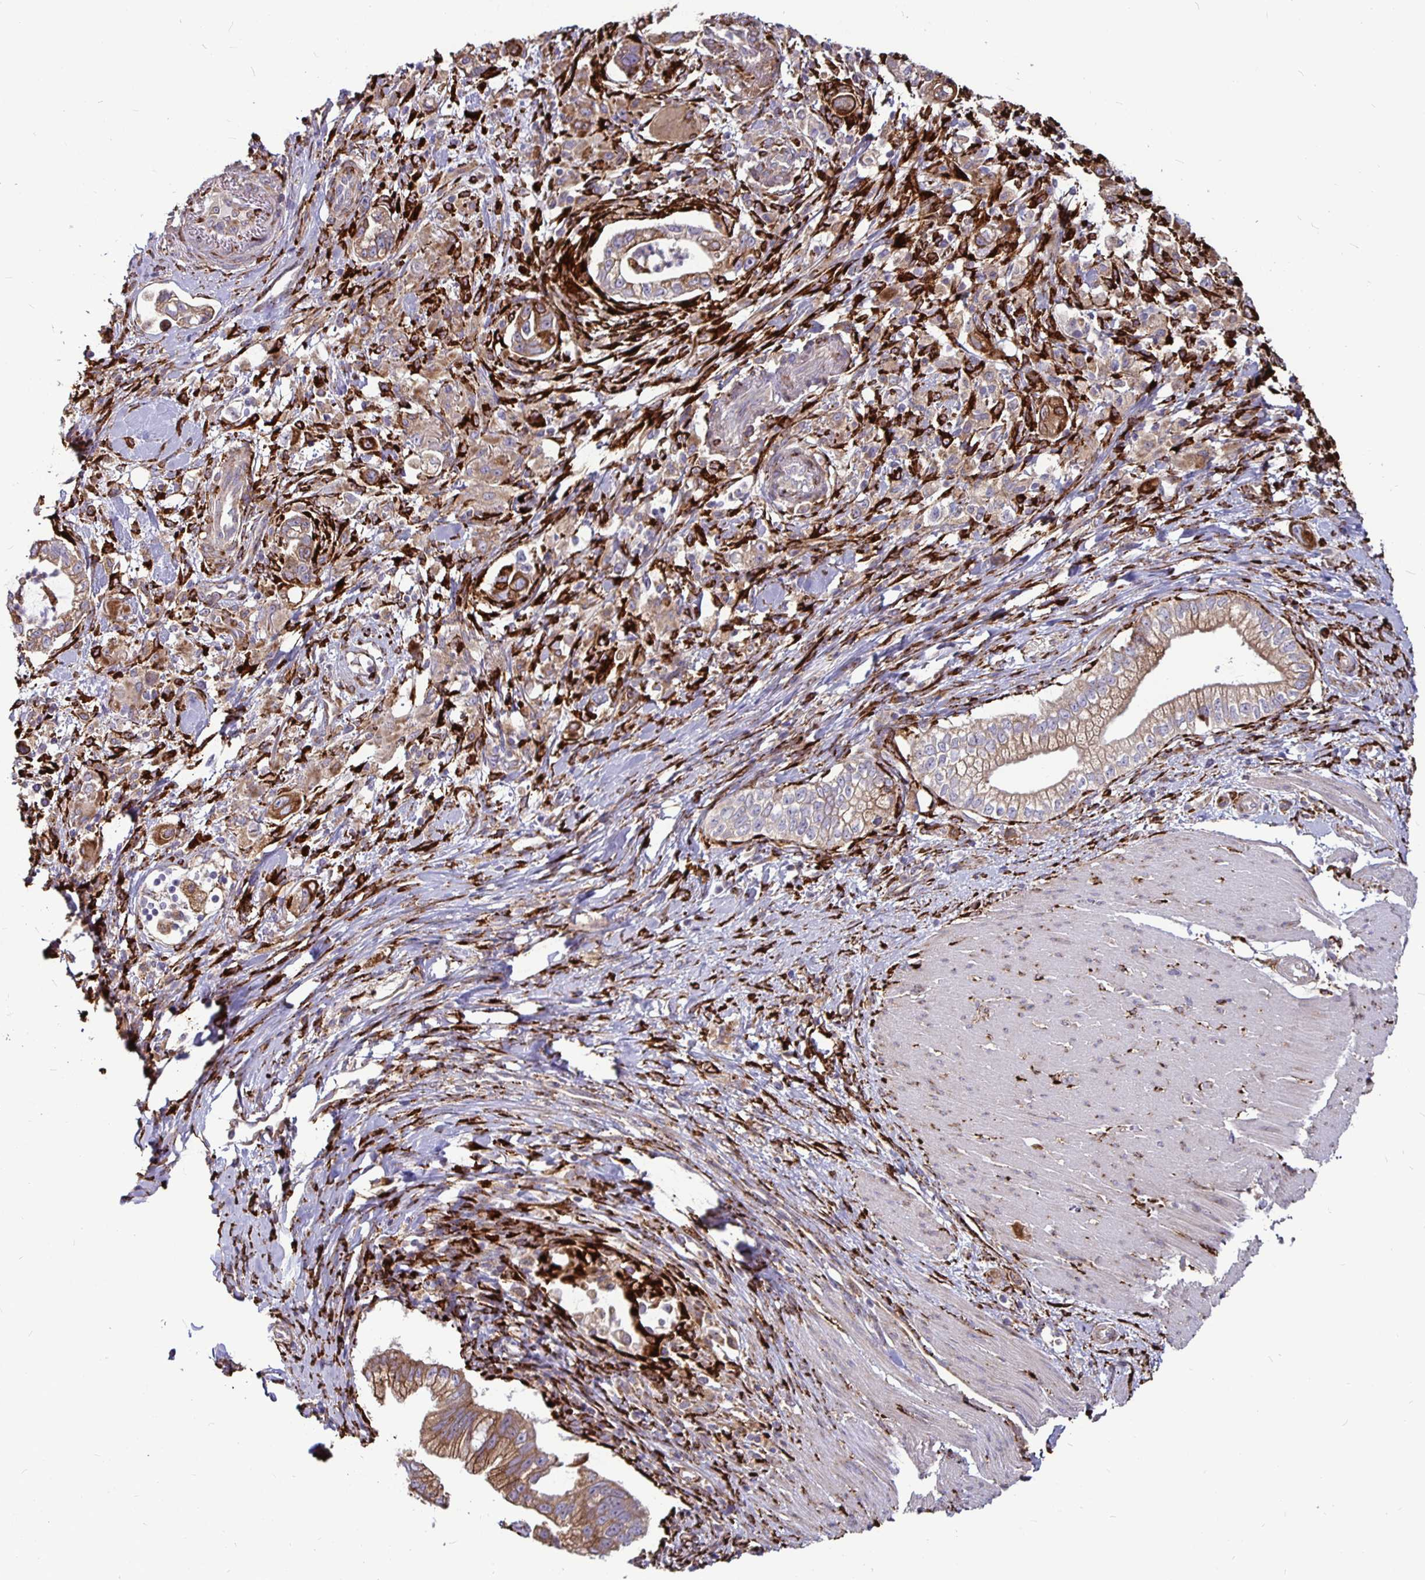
{"staining": {"intensity": "moderate", "quantity": ">75%", "location": "cytoplasmic/membranous"}, "tissue": "pancreatic cancer", "cell_type": "Tumor cells", "image_type": "cancer", "snomed": [{"axis": "morphology", "description": "Adenocarcinoma, NOS"}, {"axis": "topography", "description": "Pancreas"}], "caption": "High-power microscopy captured an IHC image of pancreatic cancer, revealing moderate cytoplasmic/membranous expression in about >75% of tumor cells. (IHC, brightfield microscopy, high magnification).", "gene": "P4HA2", "patient": {"sex": "male", "age": 70}}